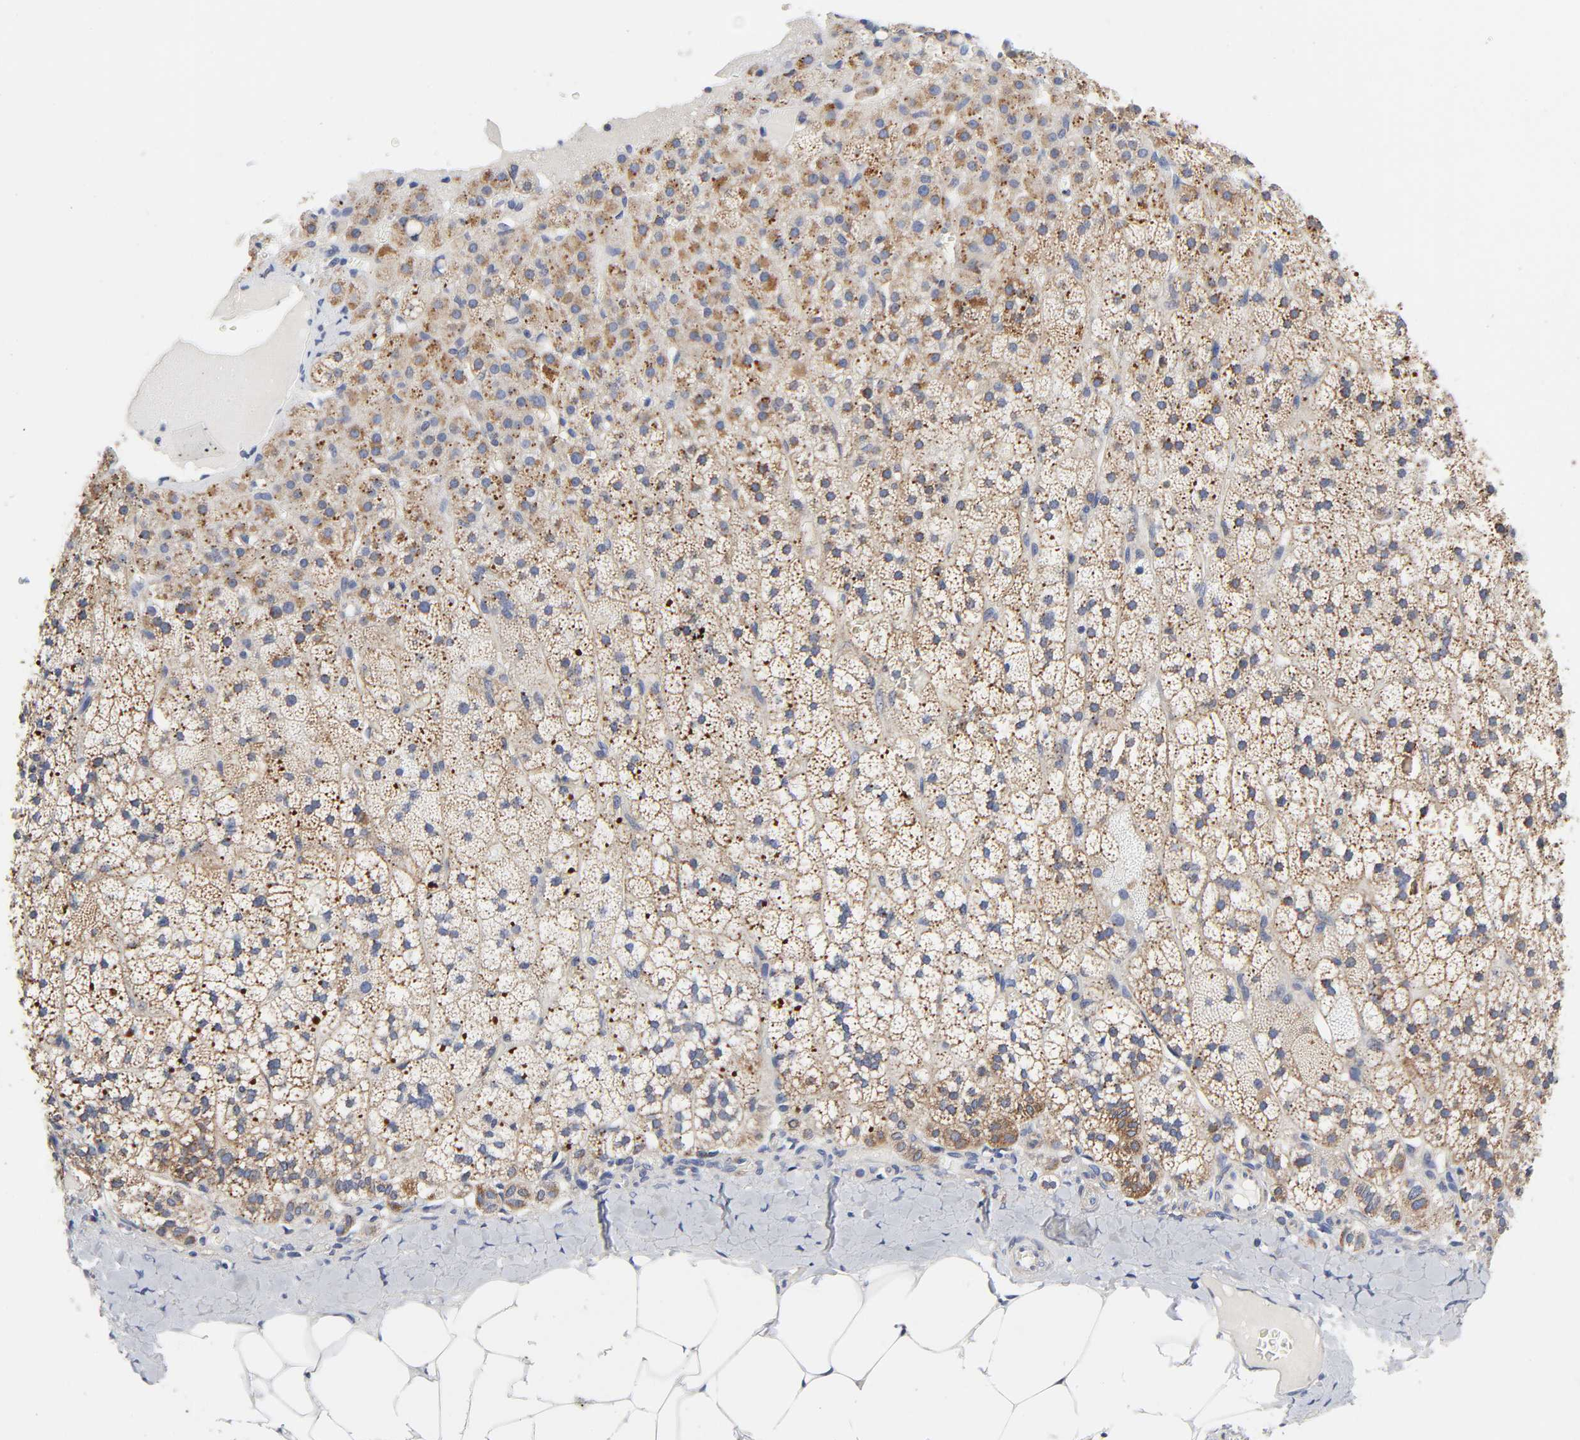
{"staining": {"intensity": "moderate", "quantity": ">75%", "location": "cytoplasmic/membranous"}, "tissue": "adrenal gland", "cell_type": "Glandular cells", "image_type": "normal", "snomed": [{"axis": "morphology", "description": "Normal tissue, NOS"}, {"axis": "topography", "description": "Adrenal gland"}], "caption": "DAB (3,3'-diaminobenzidine) immunohistochemical staining of unremarkable adrenal gland demonstrates moderate cytoplasmic/membranous protein staining in about >75% of glandular cells.", "gene": "AOPEP", "patient": {"sex": "female", "age": 71}}